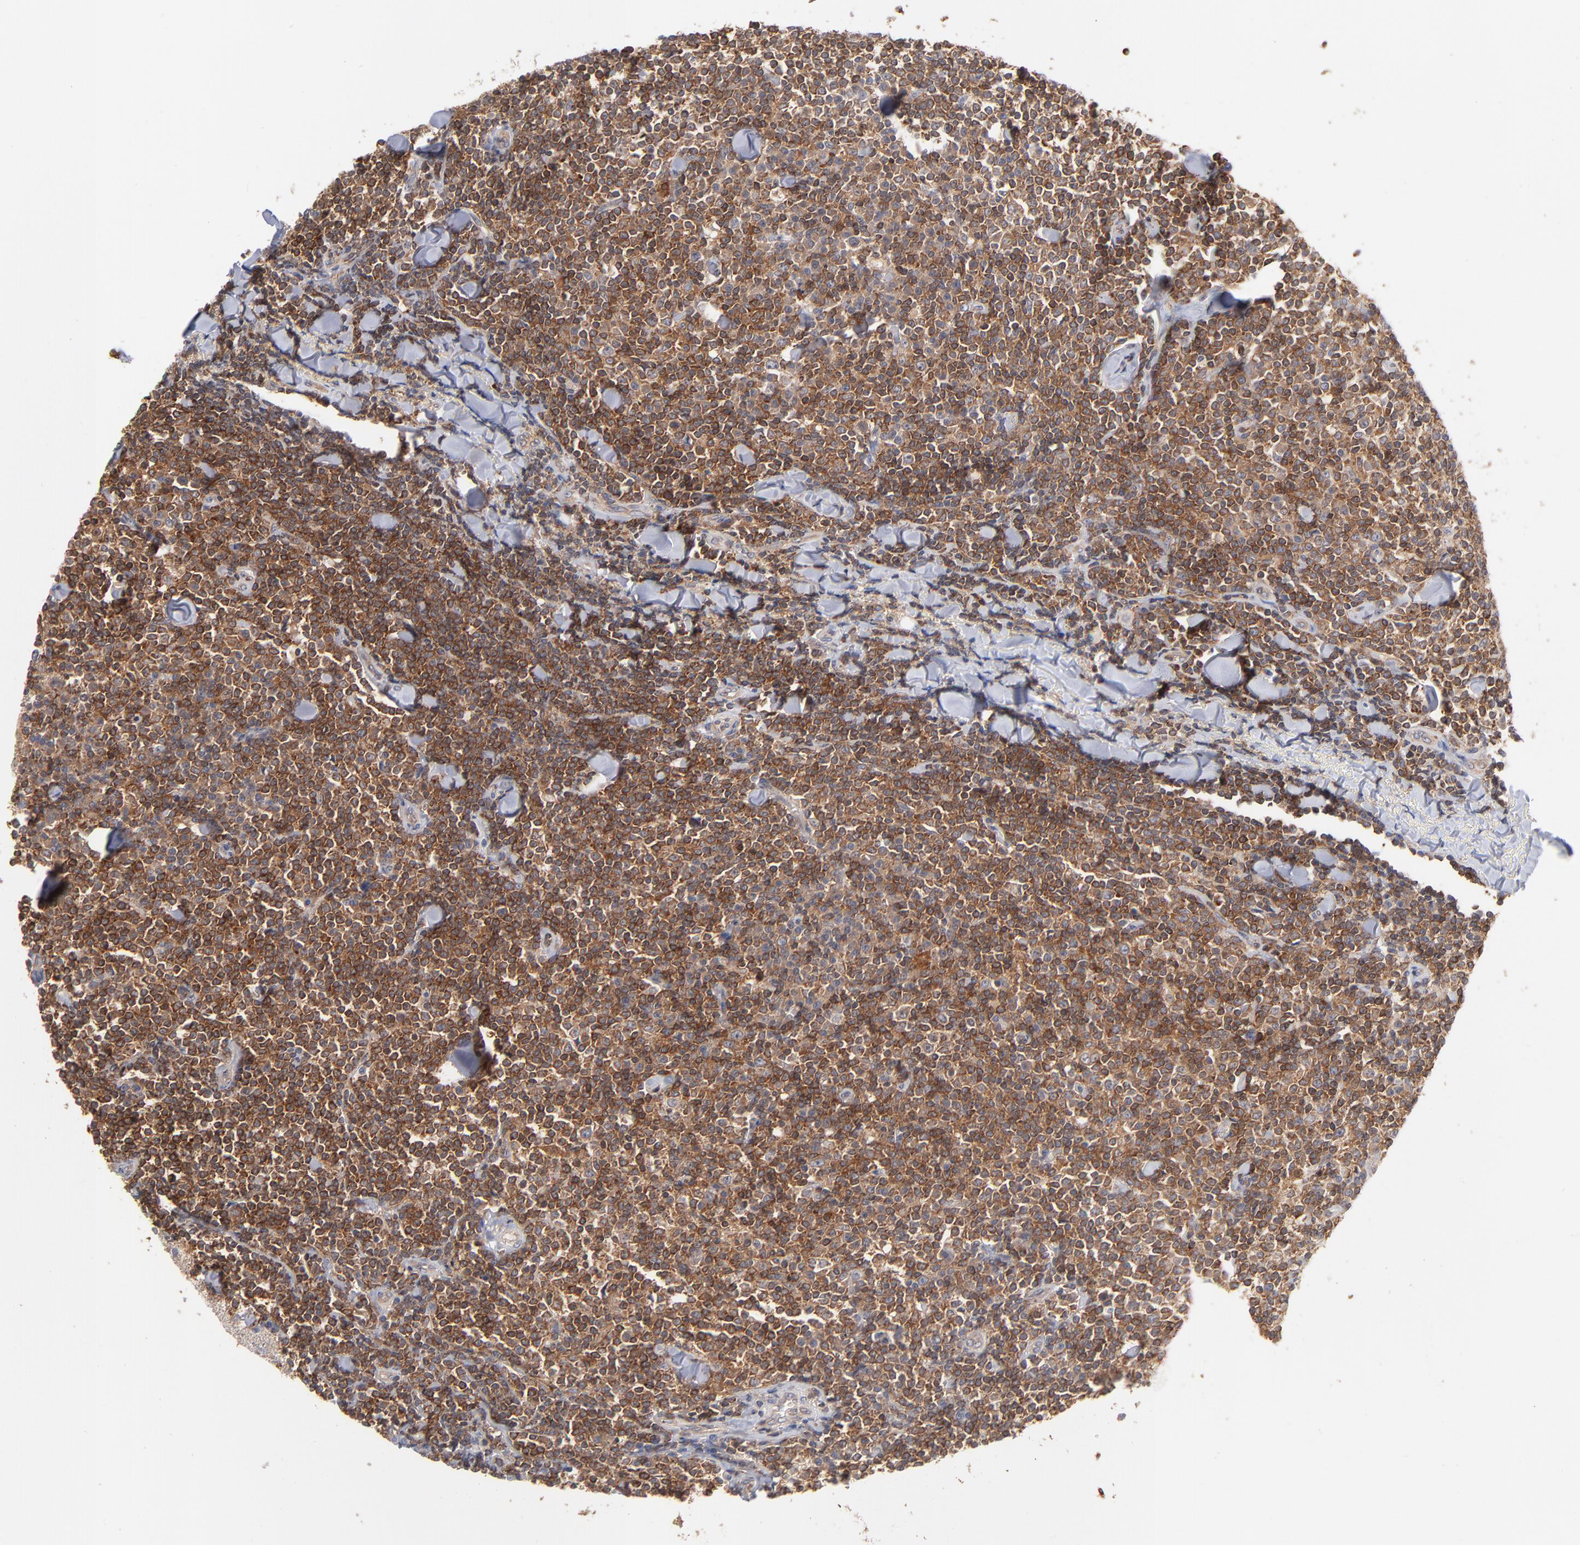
{"staining": {"intensity": "strong", "quantity": ">75%", "location": "cytoplasmic/membranous"}, "tissue": "lymphoma", "cell_type": "Tumor cells", "image_type": "cancer", "snomed": [{"axis": "morphology", "description": "Malignant lymphoma, non-Hodgkin's type, Low grade"}, {"axis": "topography", "description": "Soft tissue"}], "caption": "Protein staining of low-grade malignant lymphoma, non-Hodgkin's type tissue reveals strong cytoplasmic/membranous expression in approximately >75% of tumor cells.", "gene": "WIPF1", "patient": {"sex": "male", "age": 92}}